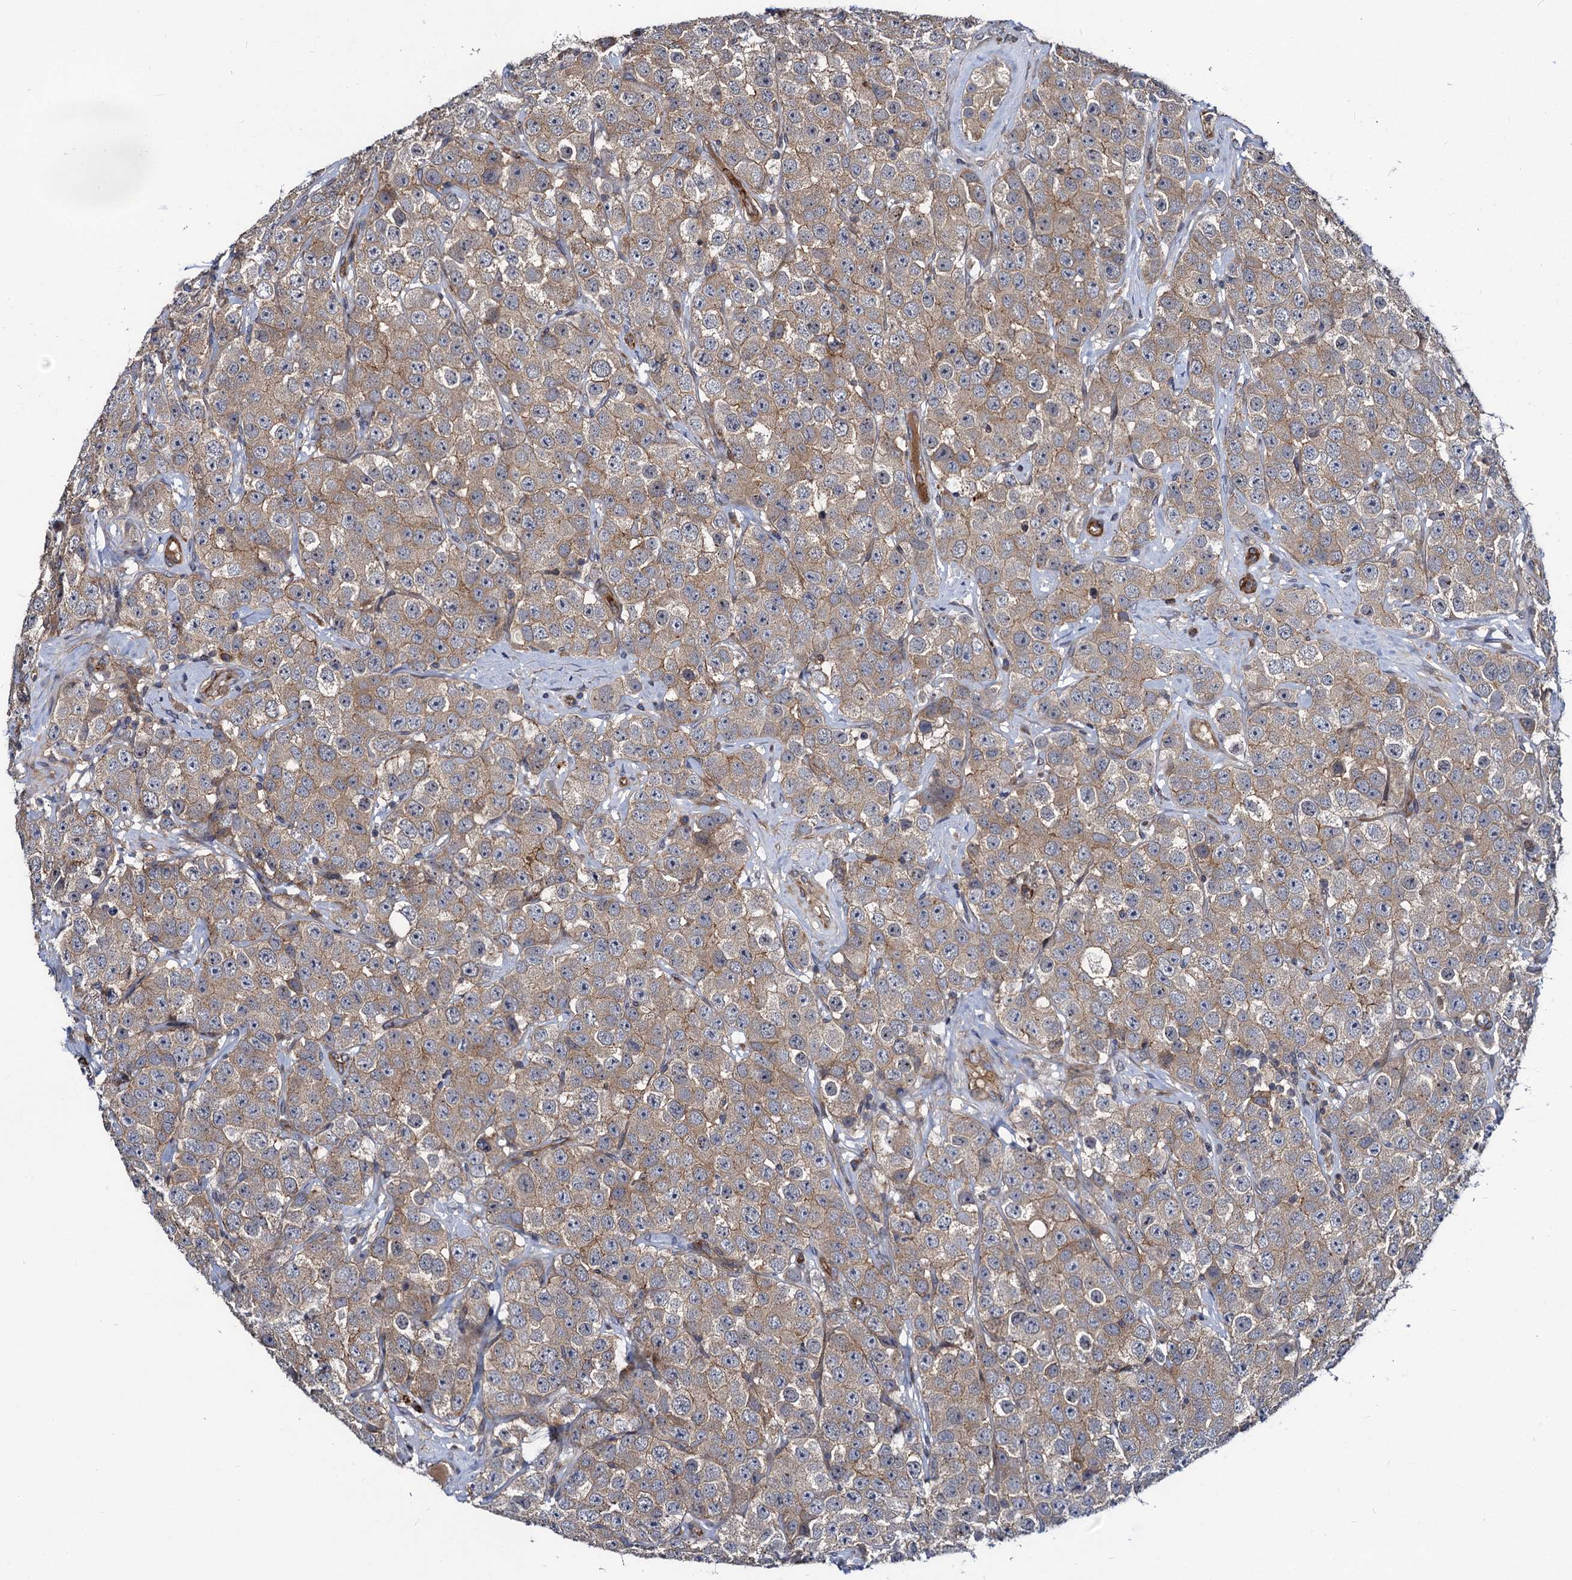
{"staining": {"intensity": "weak", "quantity": ">75%", "location": "cytoplasmic/membranous"}, "tissue": "testis cancer", "cell_type": "Tumor cells", "image_type": "cancer", "snomed": [{"axis": "morphology", "description": "Seminoma, NOS"}, {"axis": "topography", "description": "Testis"}], "caption": "Weak cytoplasmic/membranous expression is seen in about >75% of tumor cells in testis cancer.", "gene": "KXD1", "patient": {"sex": "male", "age": 28}}